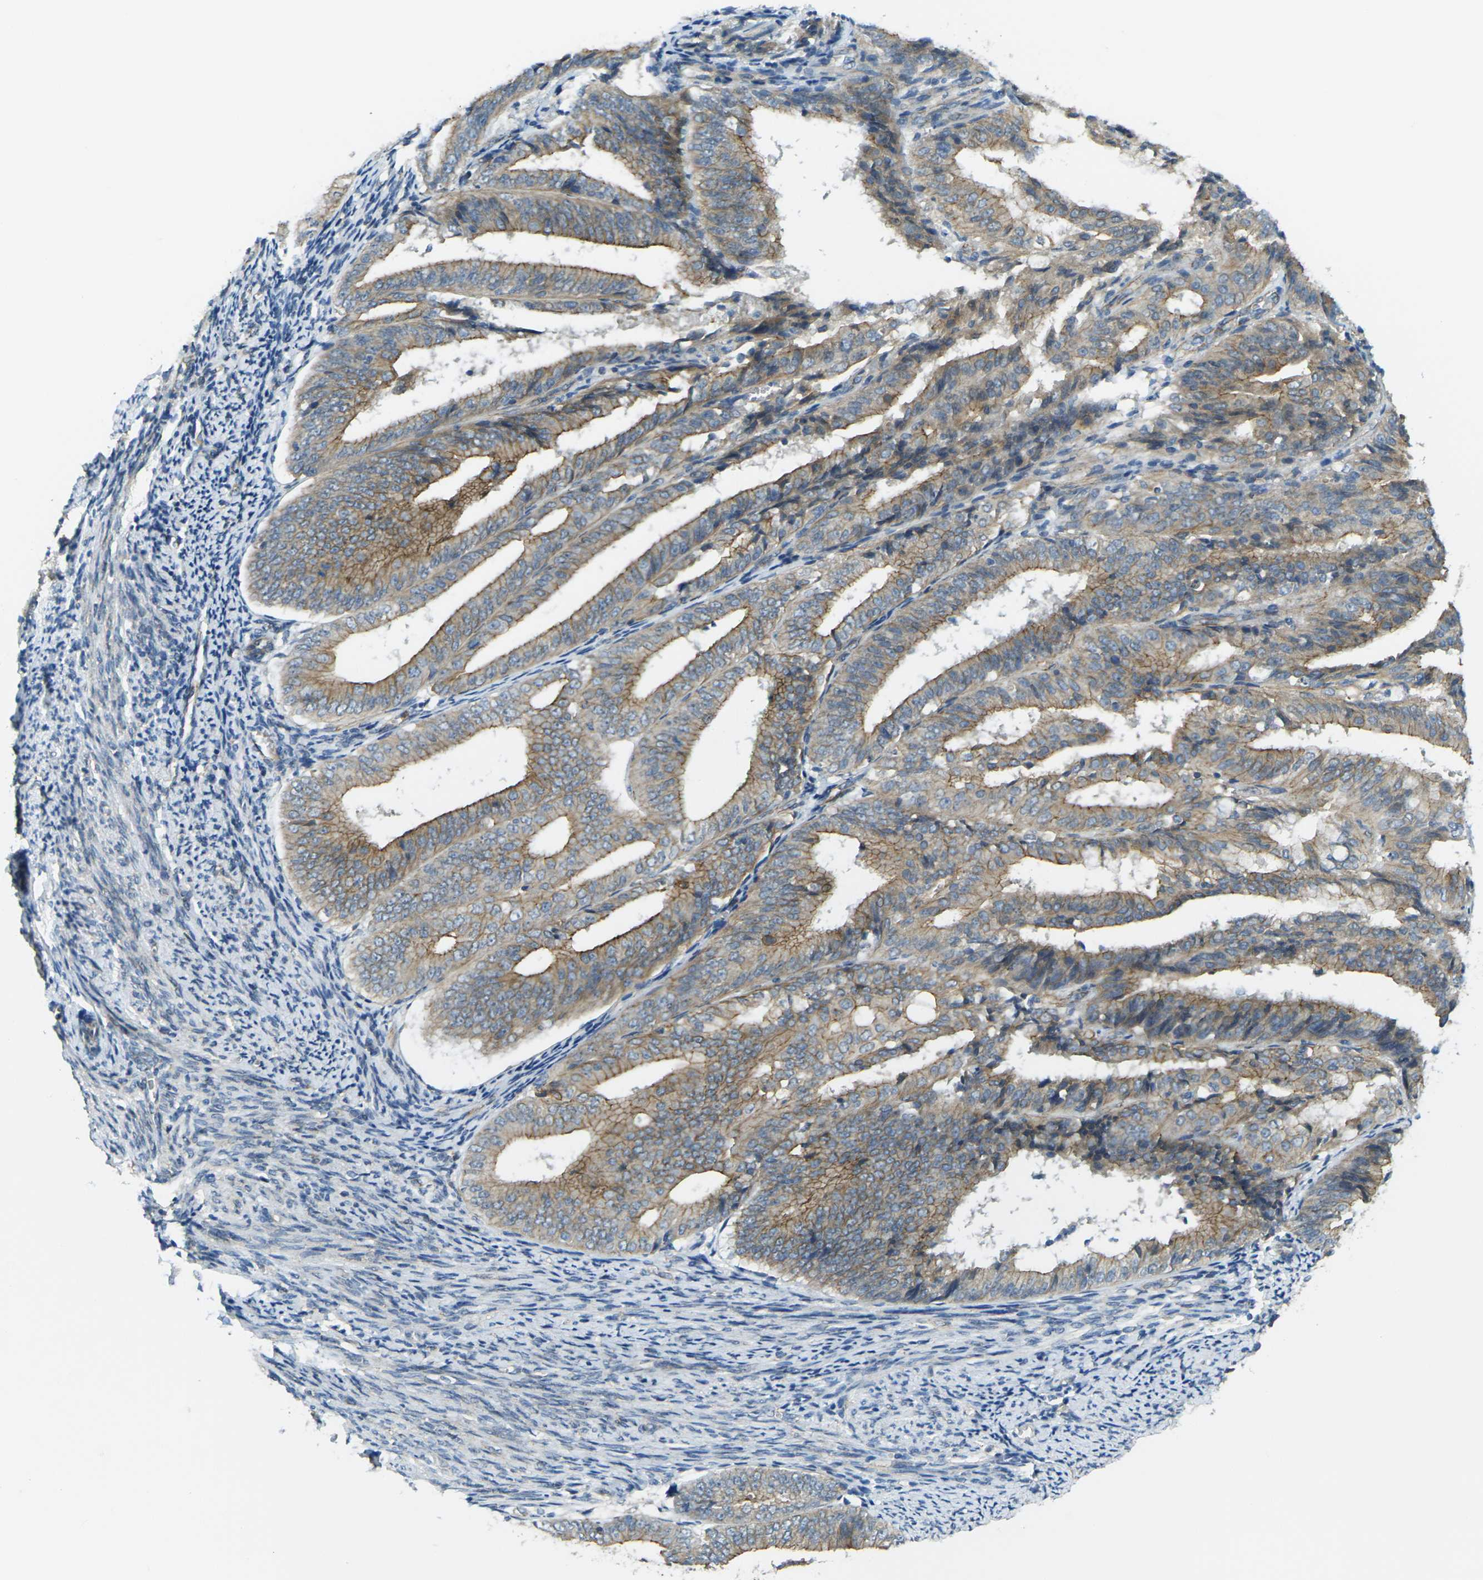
{"staining": {"intensity": "moderate", "quantity": "25%-75%", "location": "cytoplasmic/membranous"}, "tissue": "endometrial cancer", "cell_type": "Tumor cells", "image_type": "cancer", "snomed": [{"axis": "morphology", "description": "Adenocarcinoma, NOS"}, {"axis": "topography", "description": "Endometrium"}], "caption": "Adenocarcinoma (endometrial) was stained to show a protein in brown. There is medium levels of moderate cytoplasmic/membranous expression in about 25%-75% of tumor cells.", "gene": "RHBDD1", "patient": {"sex": "female", "age": 63}}